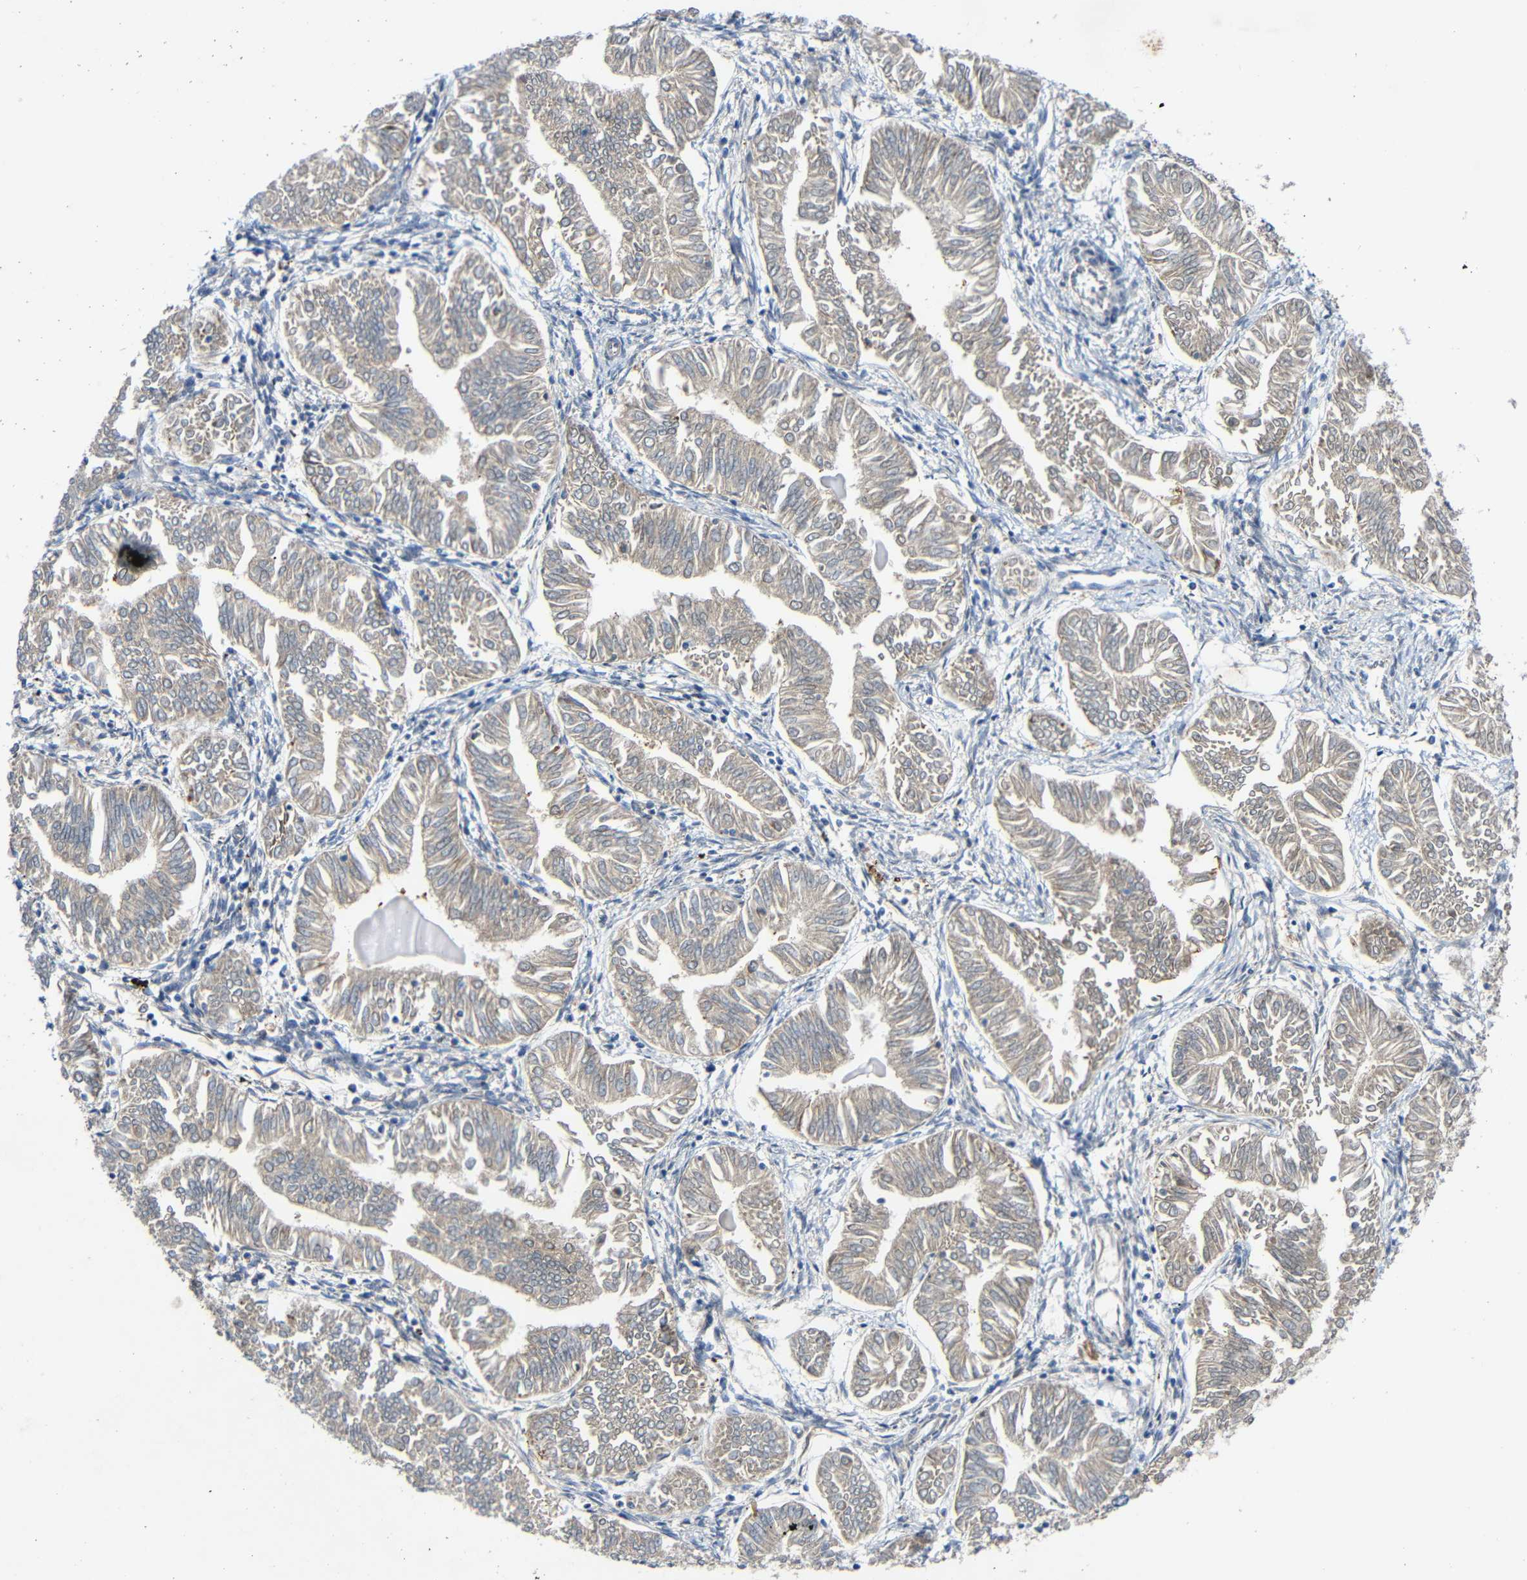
{"staining": {"intensity": "weak", "quantity": ">75%", "location": "cytoplasmic/membranous"}, "tissue": "endometrial cancer", "cell_type": "Tumor cells", "image_type": "cancer", "snomed": [{"axis": "morphology", "description": "Adenocarcinoma, NOS"}, {"axis": "topography", "description": "Endometrium"}], "caption": "This histopathology image displays IHC staining of endometrial cancer, with low weak cytoplasmic/membranous positivity in about >75% of tumor cells.", "gene": "TMEM25", "patient": {"sex": "female", "age": 53}}